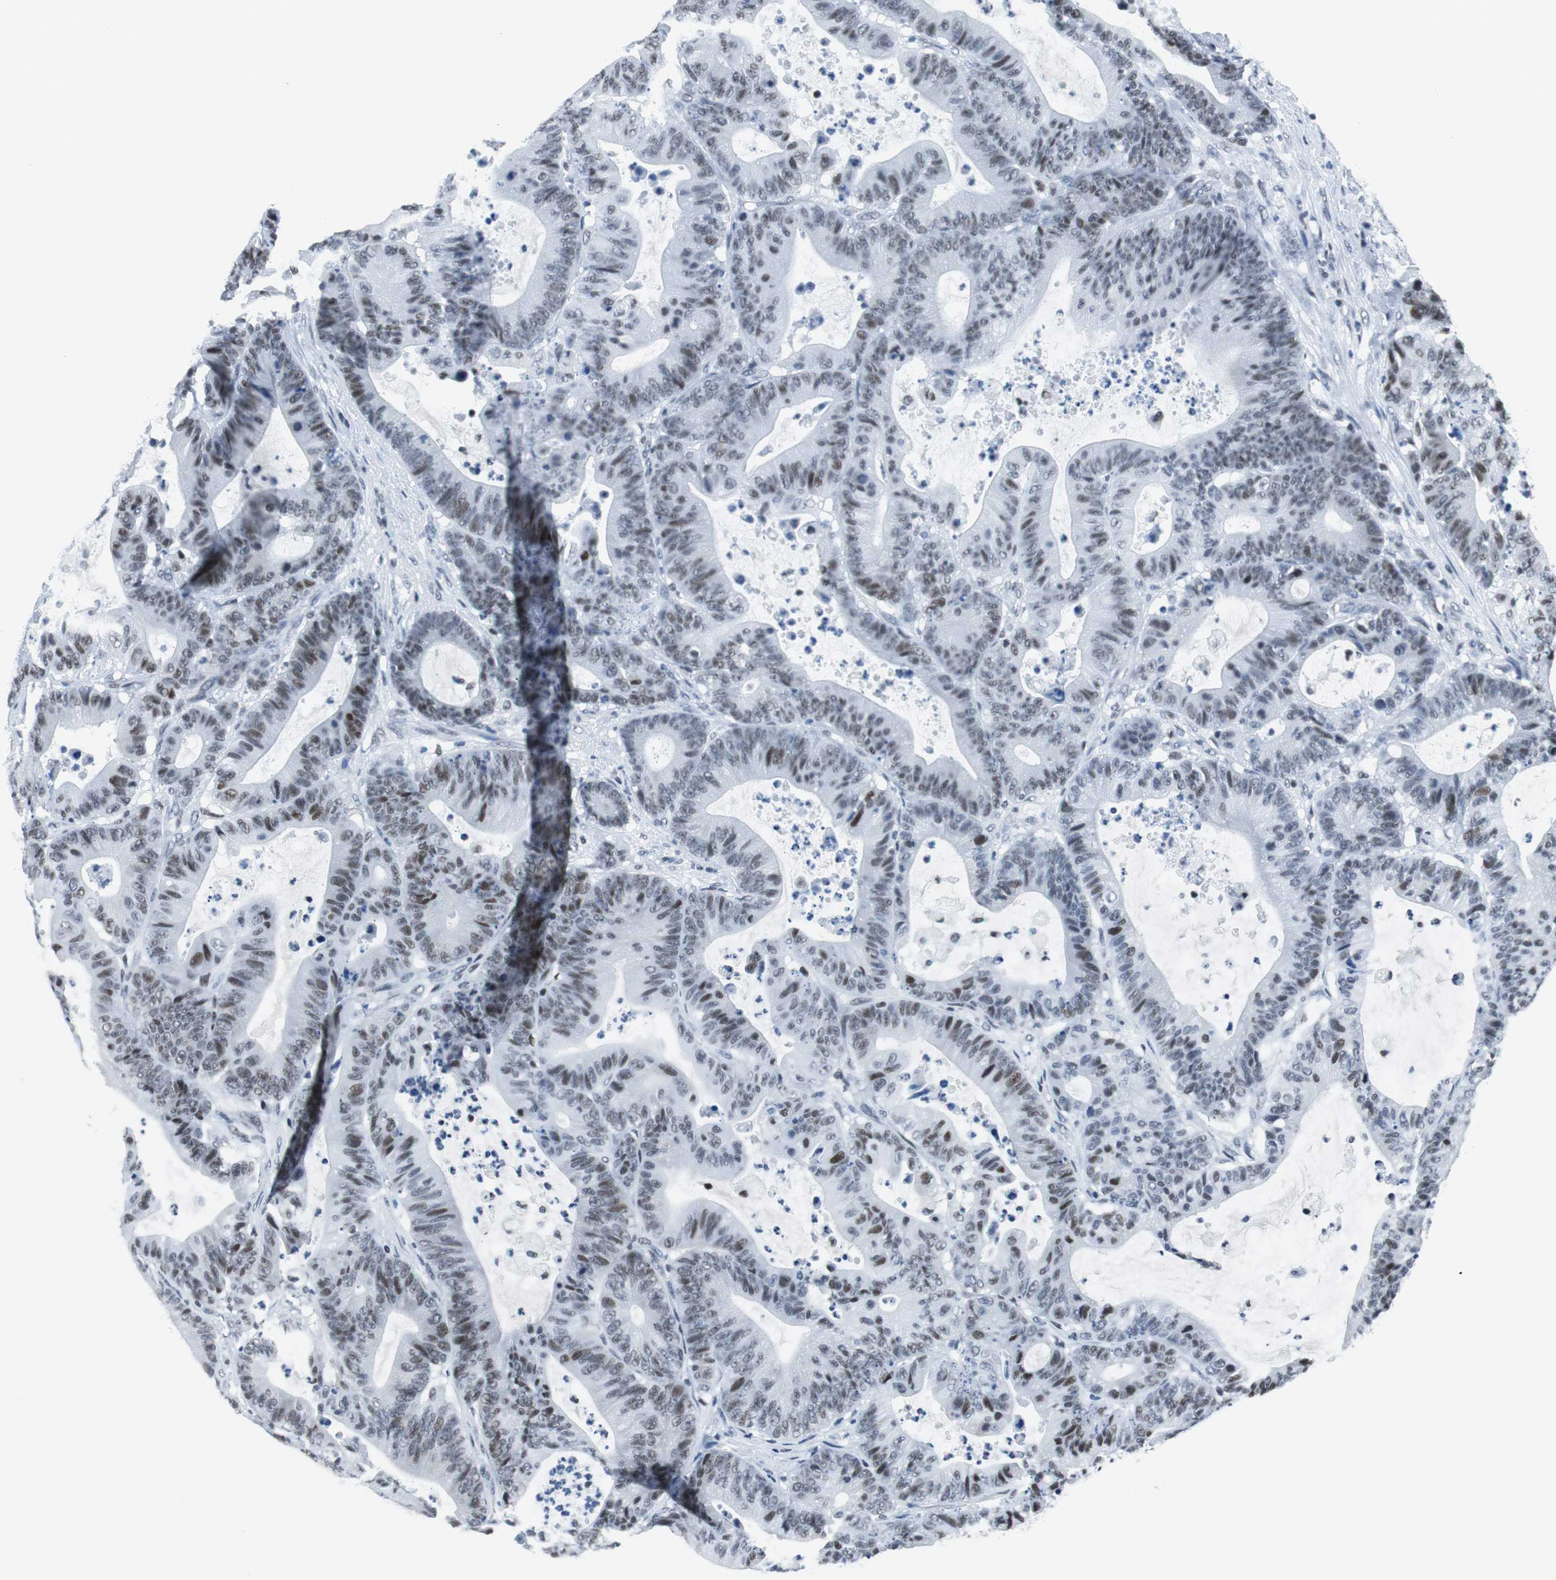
{"staining": {"intensity": "weak", "quantity": "25%-75%", "location": "nuclear"}, "tissue": "colorectal cancer", "cell_type": "Tumor cells", "image_type": "cancer", "snomed": [{"axis": "morphology", "description": "Adenocarcinoma, NOS"}, {"axis": "topography", "description": "Colon"}], "caption": "DAB (3,3'-diaminobenzidine) immunohistochemical staining of adenocarcinoma (colorectal) displays weak nuclear protein expression in approximately 25%-75% of tumor cells.", "gene": "HDAC3", "patient": {"sex": "female", "age": 84}}